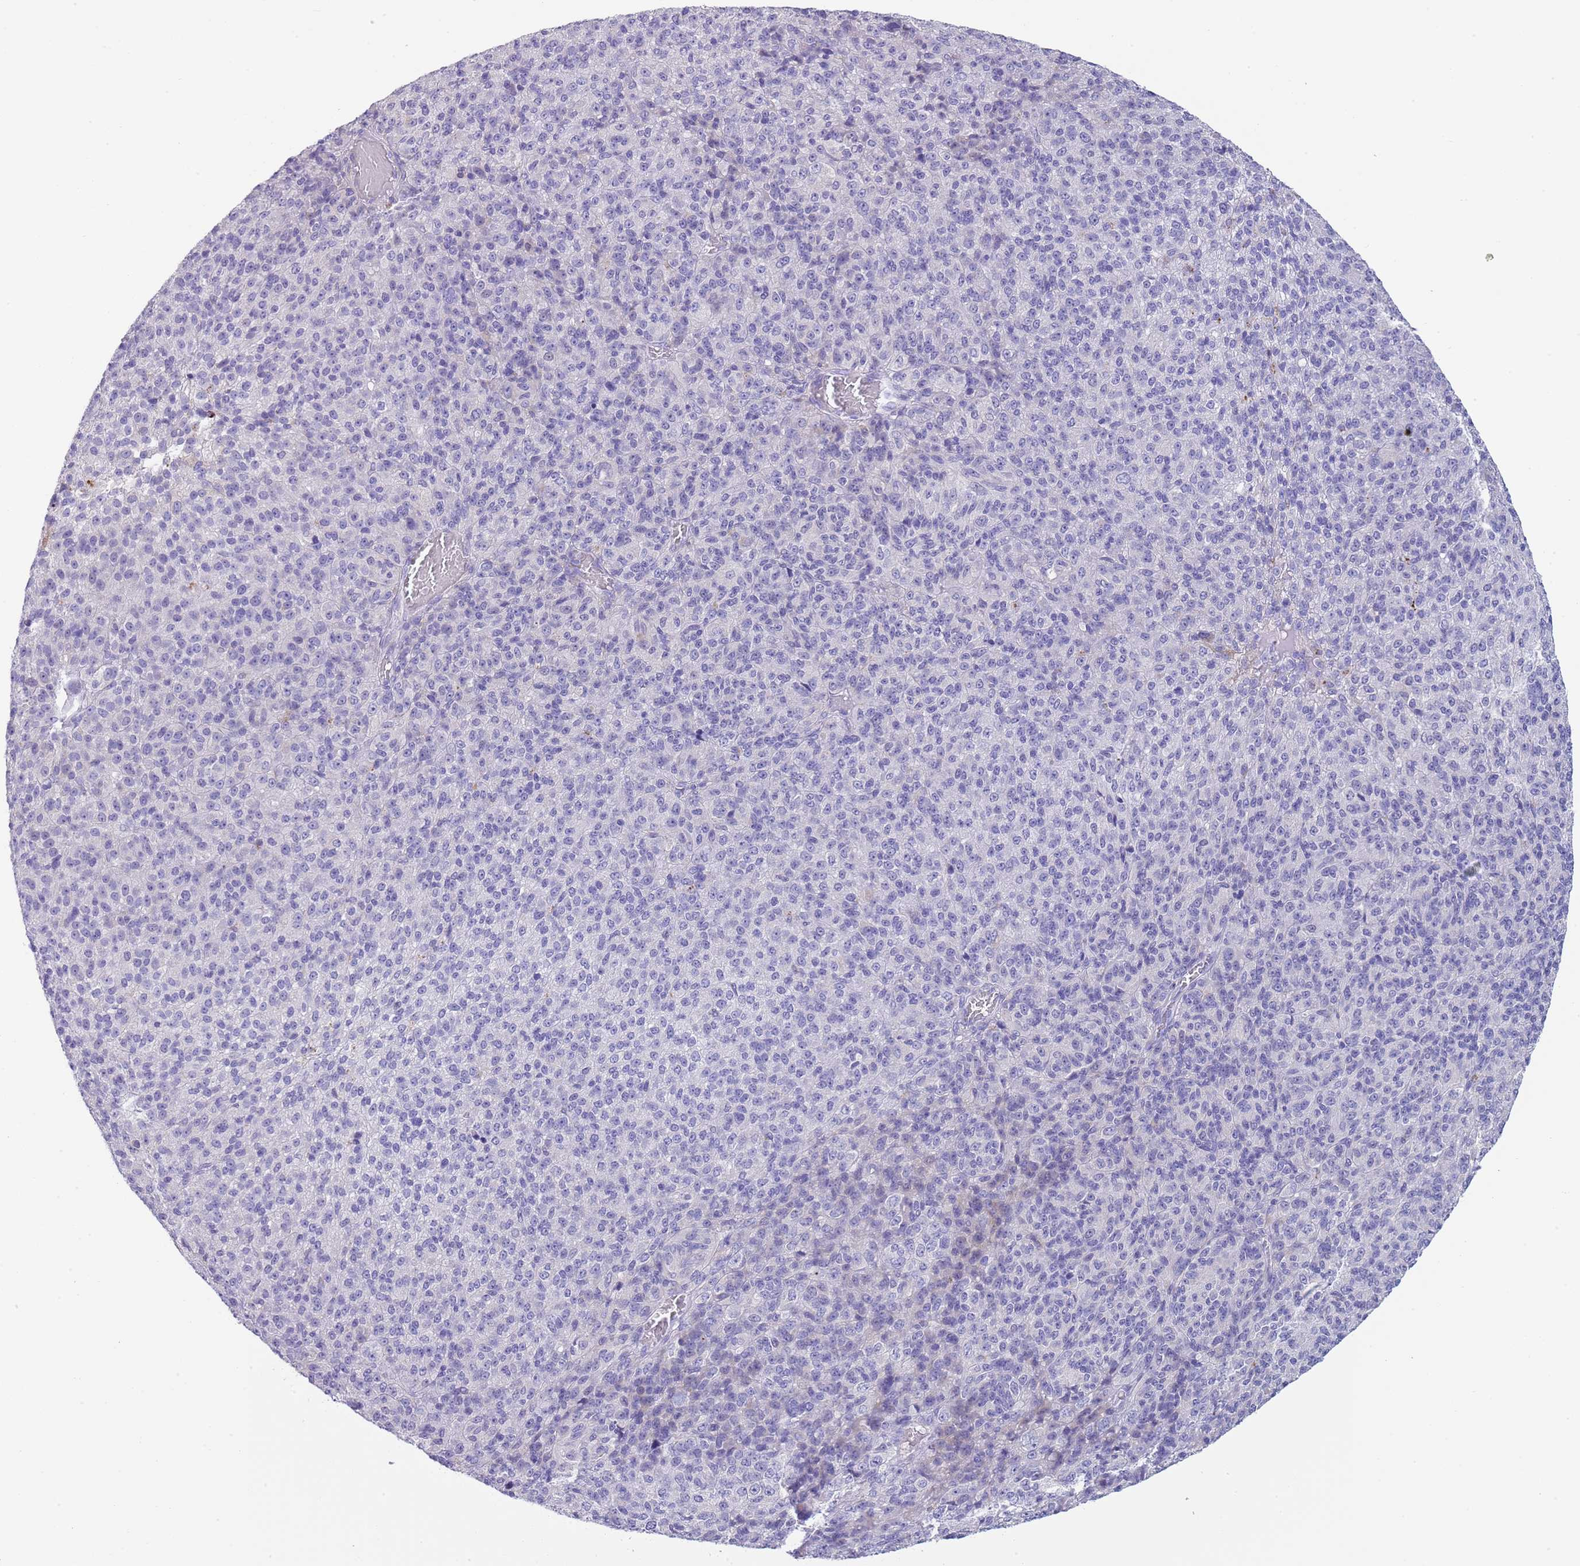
{"staining": {"intensity": "negative", "quantity": "none", "location": "none"}, "tissue": "melanoma", "cell_type": "Tumor cells", "image_type": "cancer", "snomed": [{"axis": "morphology", "description": "Malignant melanoma, Metastatic site"}, {"axis": "topography", "description": "Brain"}], "caption": "Tumor cells show no significant positivity in malignant melanoma (metastatic site).", "gene": "ABHD17C", "patient": {"sex": "female", "age": 56}}